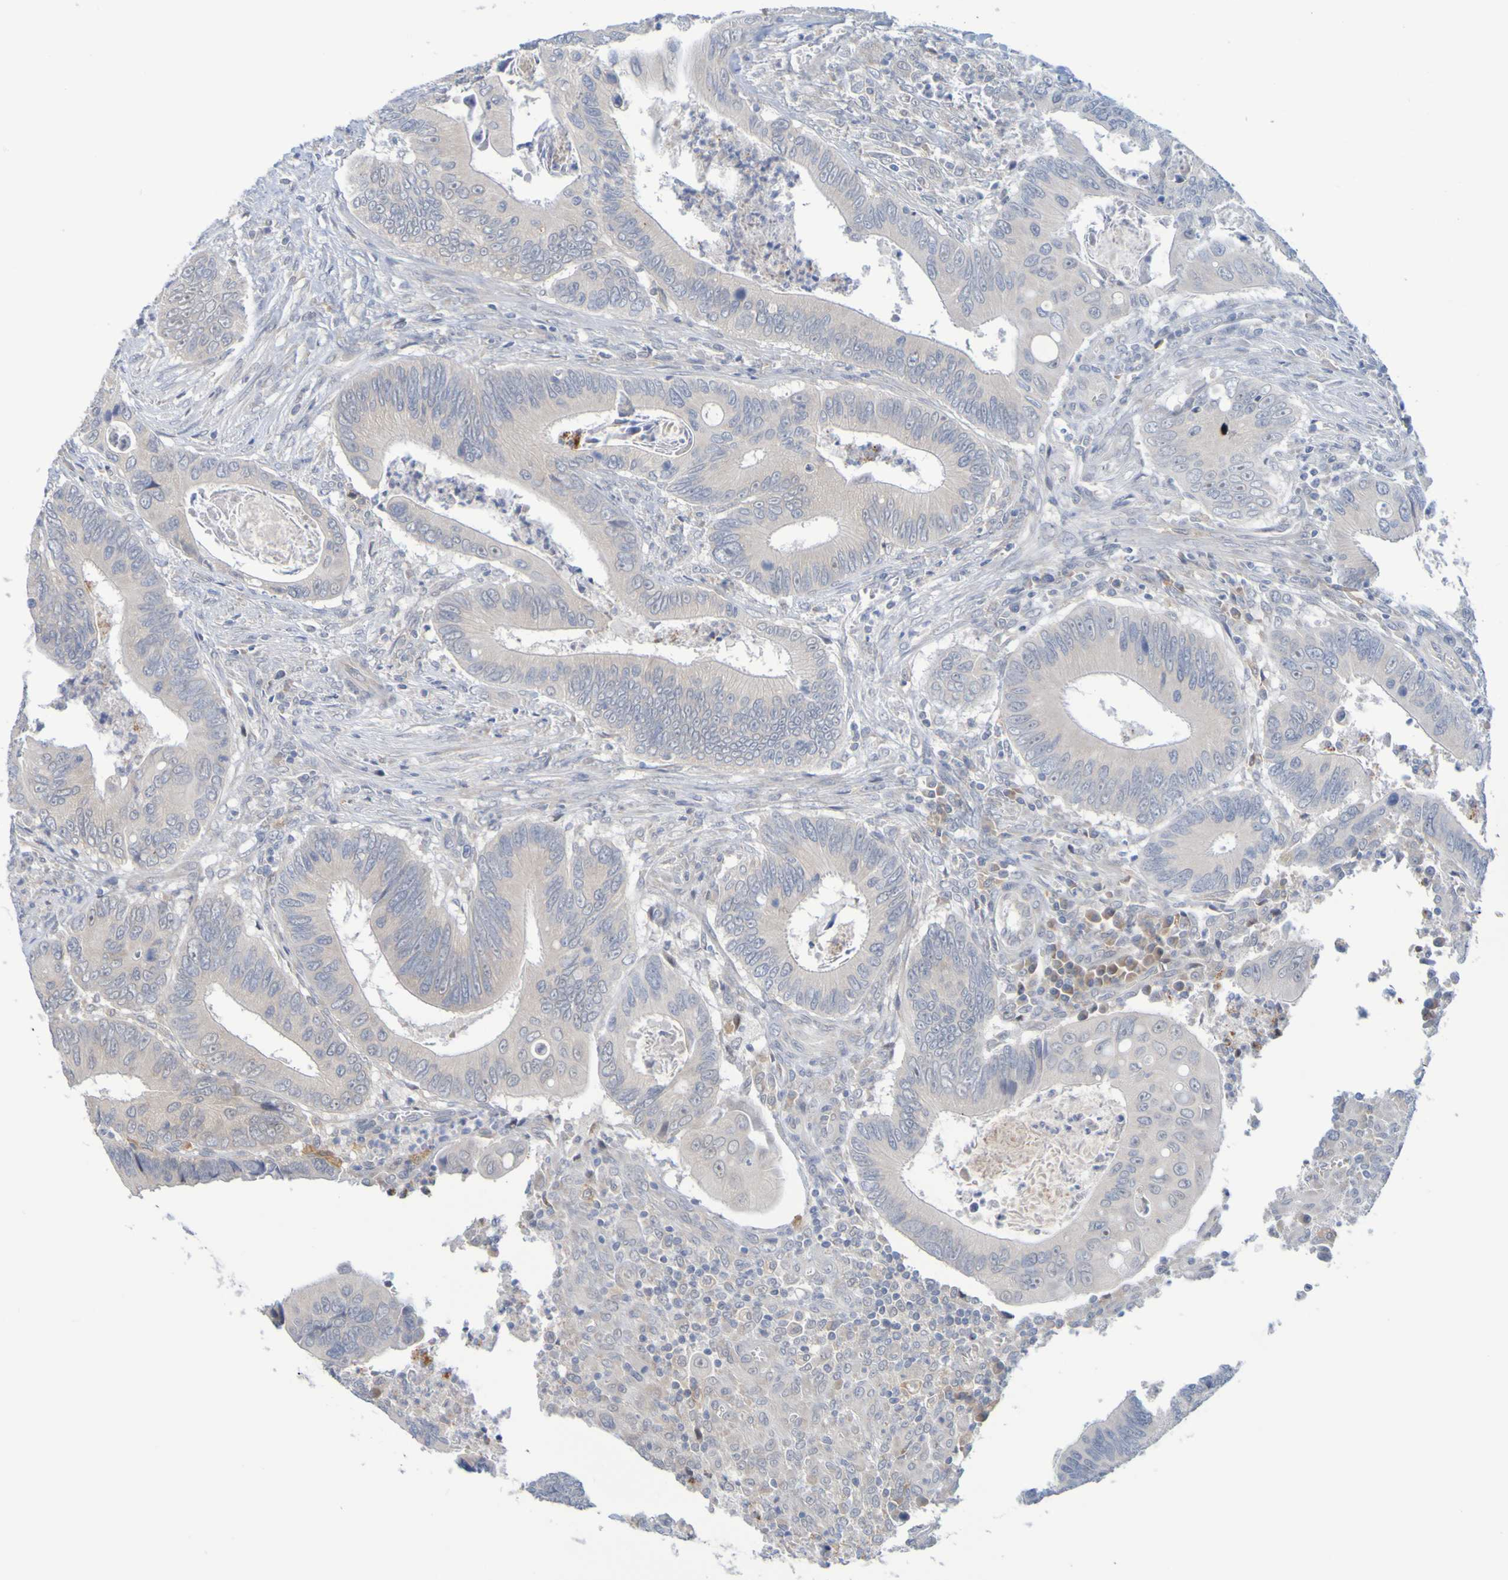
{"staining": {"intensity": "weak", "quantity": "25%-75%", "location": "cytoplasmic/membranous"}, "tissue": "colorectal cancer", "cell_type": "Tumor cells", "image_type": "cancer", "snomed": [{"axis": "morphology", "description": "Inflammation, NOS"}, {"axis": "morphology", "description": "Adenocarcinoma, NOS"}, {"axis": "topography", "description": "Colon"}], "caption": "A brown stain shows weak cytoplasmic/membranous positivity of a protein in human colorectal adenocarcinoma tumor cells. Nuclei are stained in blue.", "gene": "LILRB5", "patient": {"sex": "male", "age": 72}}